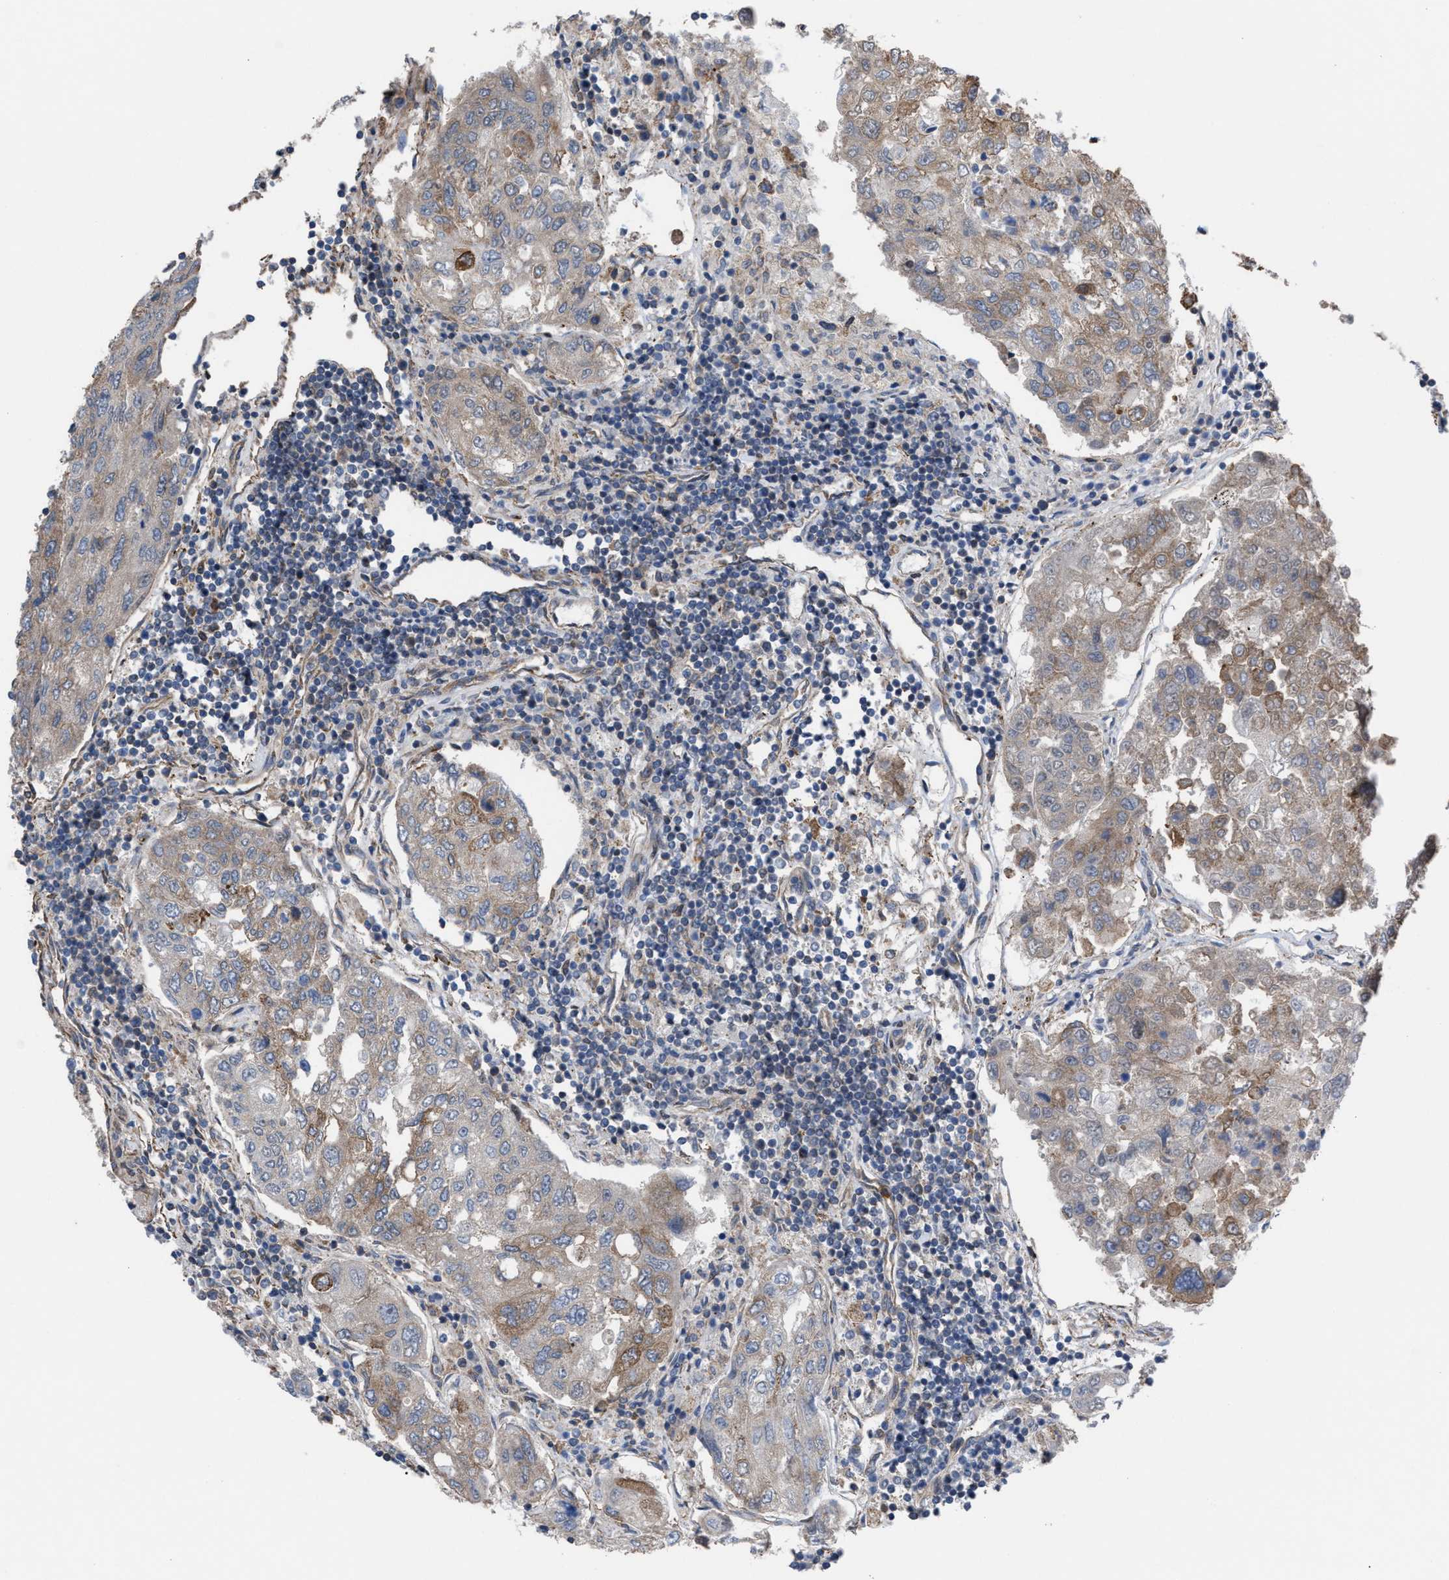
{"staining": {"intensity": "weak", "quantity": "25%-75%", "location": "cytoplasmic/membranous"}, "tissue": "urothelial cancer", "cell_type": "Tumor cells", "image_type": "cancer", "snomed": [{"axis": "morphology", "description": "Urothelial carcinoma, High grade"}, {"axis": "topography", "description": "Lymph node"}, {"axis": "topography", "description": "Urinary bladder"}], "caption": "Protein expression analysis of human urothelial cancer reveals weak cytoplasmic/membranous expression in approximately 25%-75% of tumor cells.", "gene": "TP53BP2", "patient": {"sex": "male", "age": 51}}